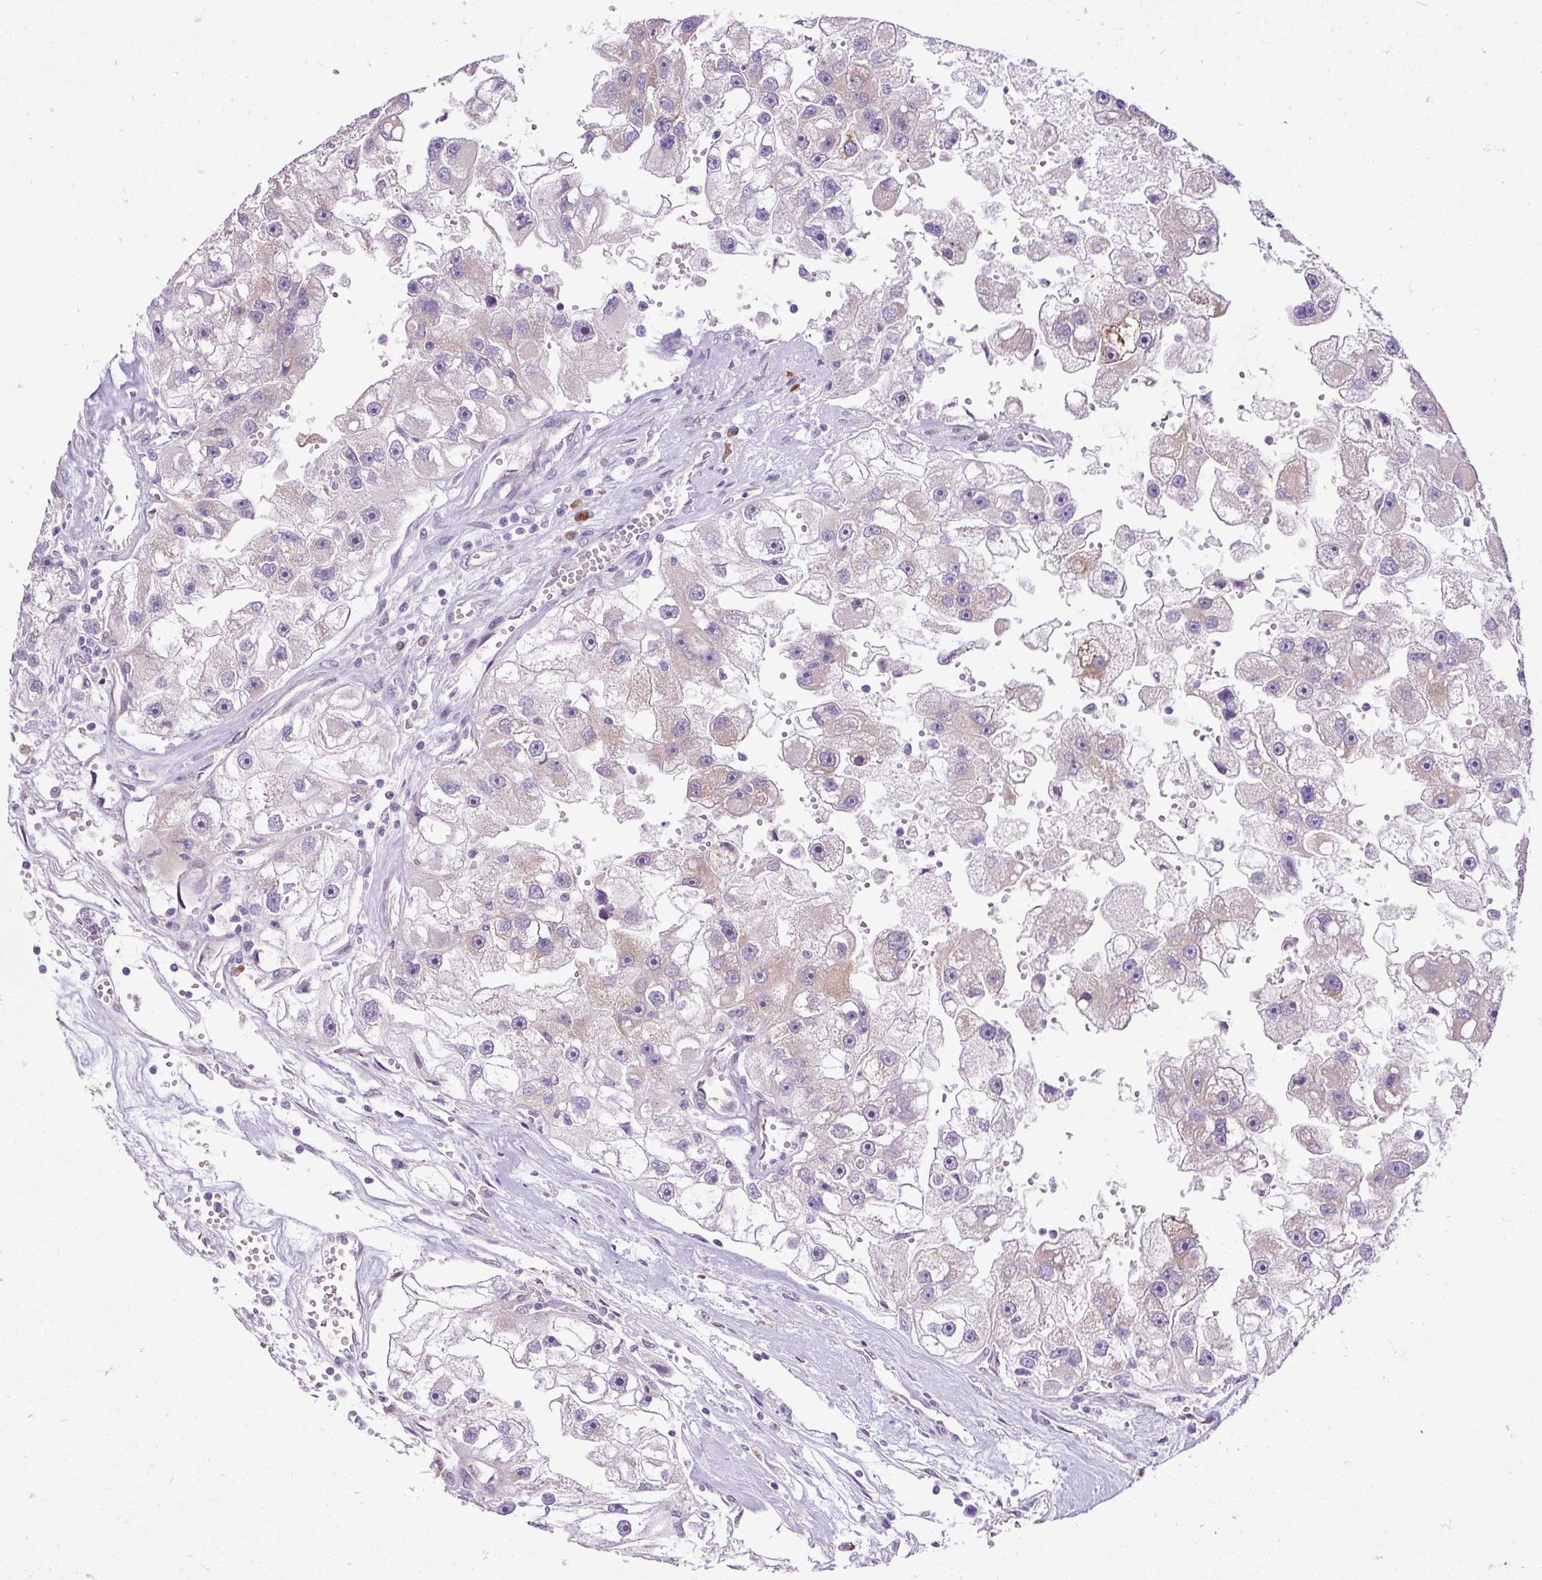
{"staining": {"intensity": "moderate", "quantity": "<25%", "location": "cytoplasmic/membranous"}, "tissue": "renal cancer", "cell_type": "Tumor cells", "image_type": "cancer", "snomed": [{"axis": "morphology", "description": "Adenocarcinoma, NOS"}, {"axis": "topography", "description": "Kidney"}], "caption": "Human adenocarcinoma (renal) stained with a brown dye demonstrates moderate cytoplasmic/membranous positive expression in about <25% of tumor cells.", "gene": "FMC1", "patient": {"sex": "male", "age": 63}}